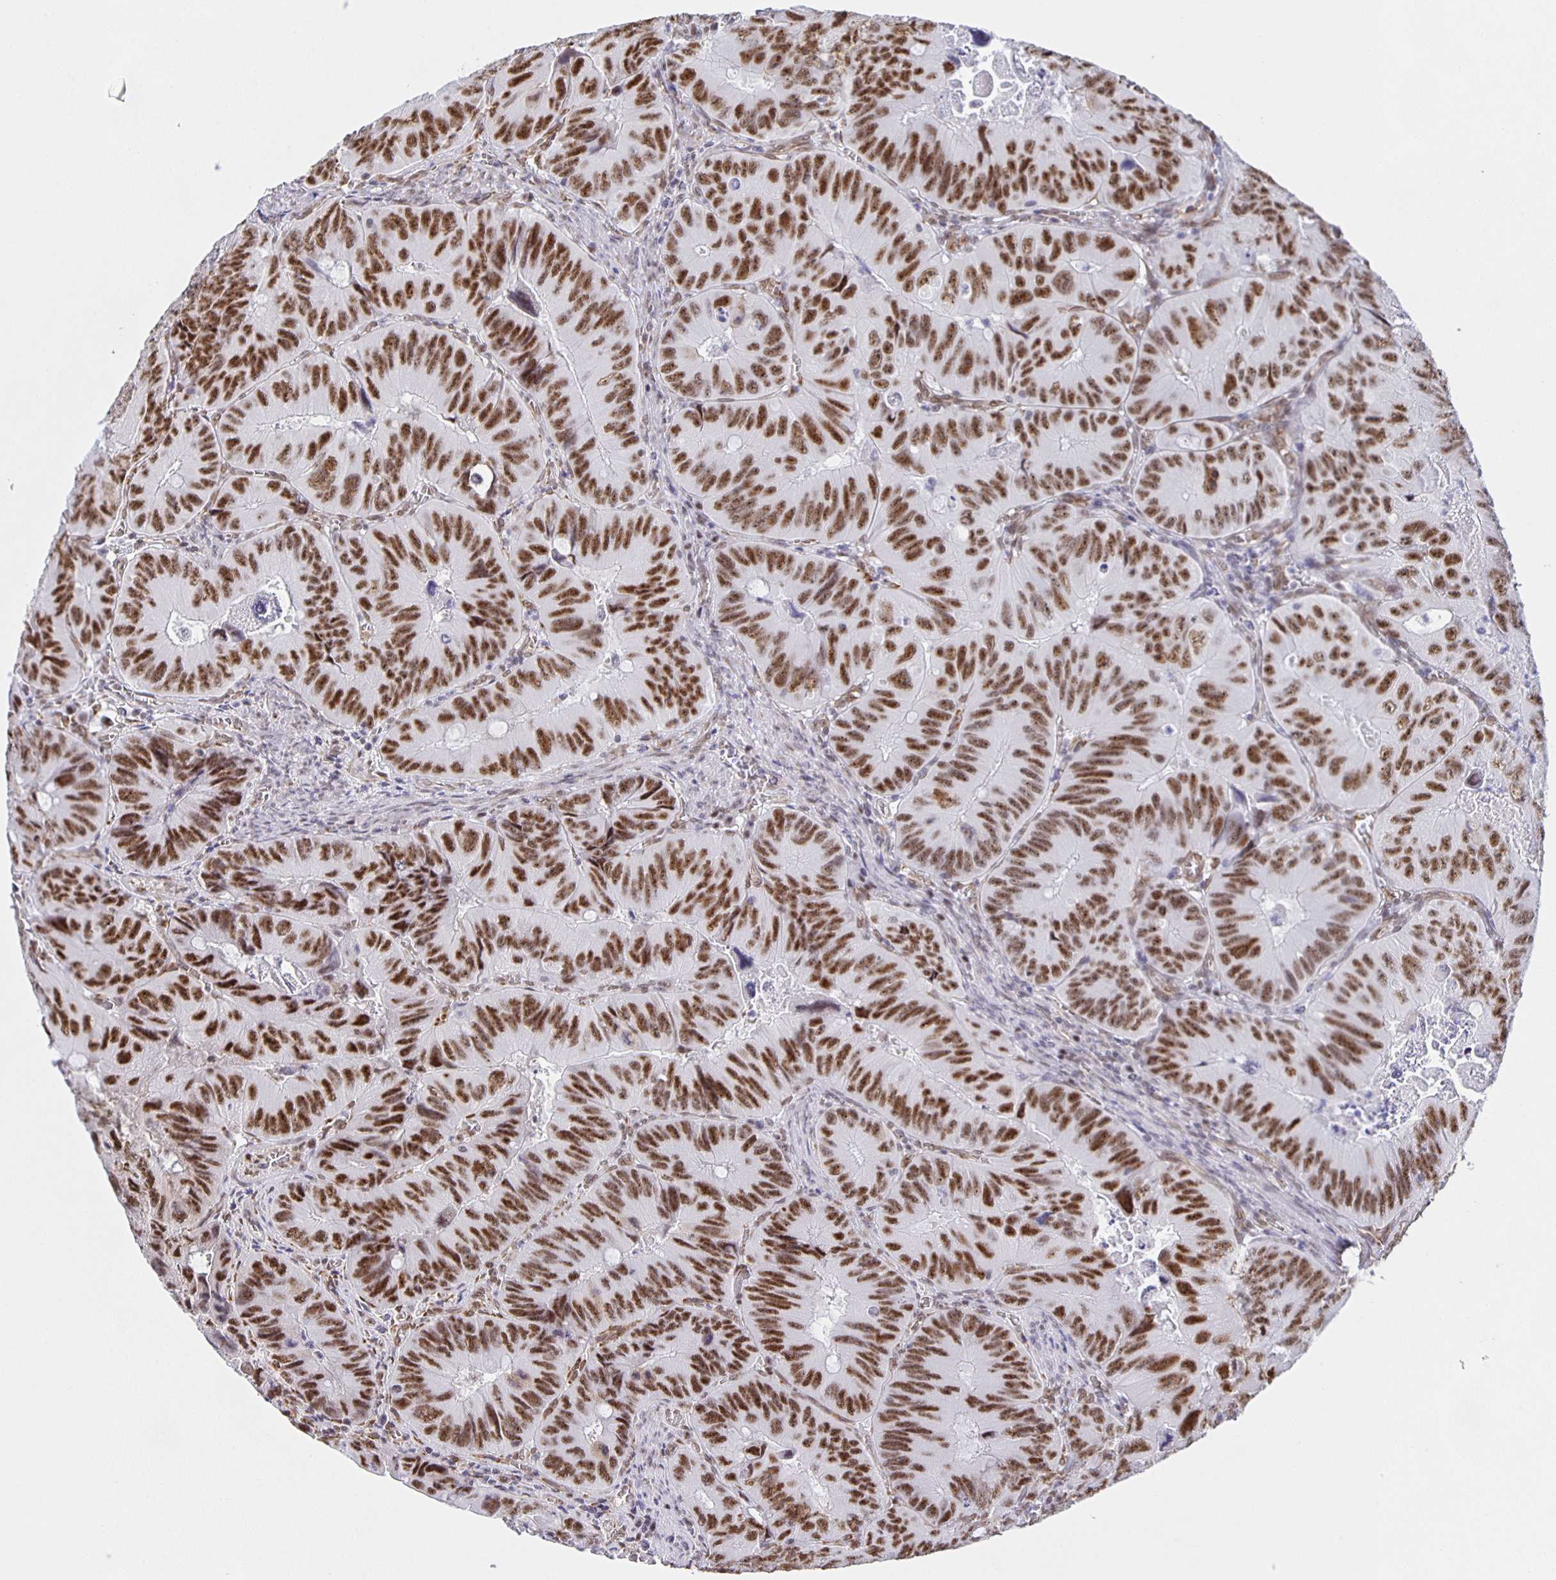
{"staining": {"intensity": "strong", "quantity": ">75%", "location": "nuclear"}, "tissue": "colorectal cancer", "cell_type": "Tumor cells", "image_type": "cancer", "snomed": [{"axis": "morphology", "description": "Adenocarcinoma, NOS"}, {"axis": "topography", "description": "Colon"}], "caption": "An image showing strong nuclear staining in about >75% of tumor cells in adenocarcinoma (colorectal), as visualized by brown immunohistochemical staining.", "gene": "ZRANB2", "patient": {"sex": "female", "age": 84}}